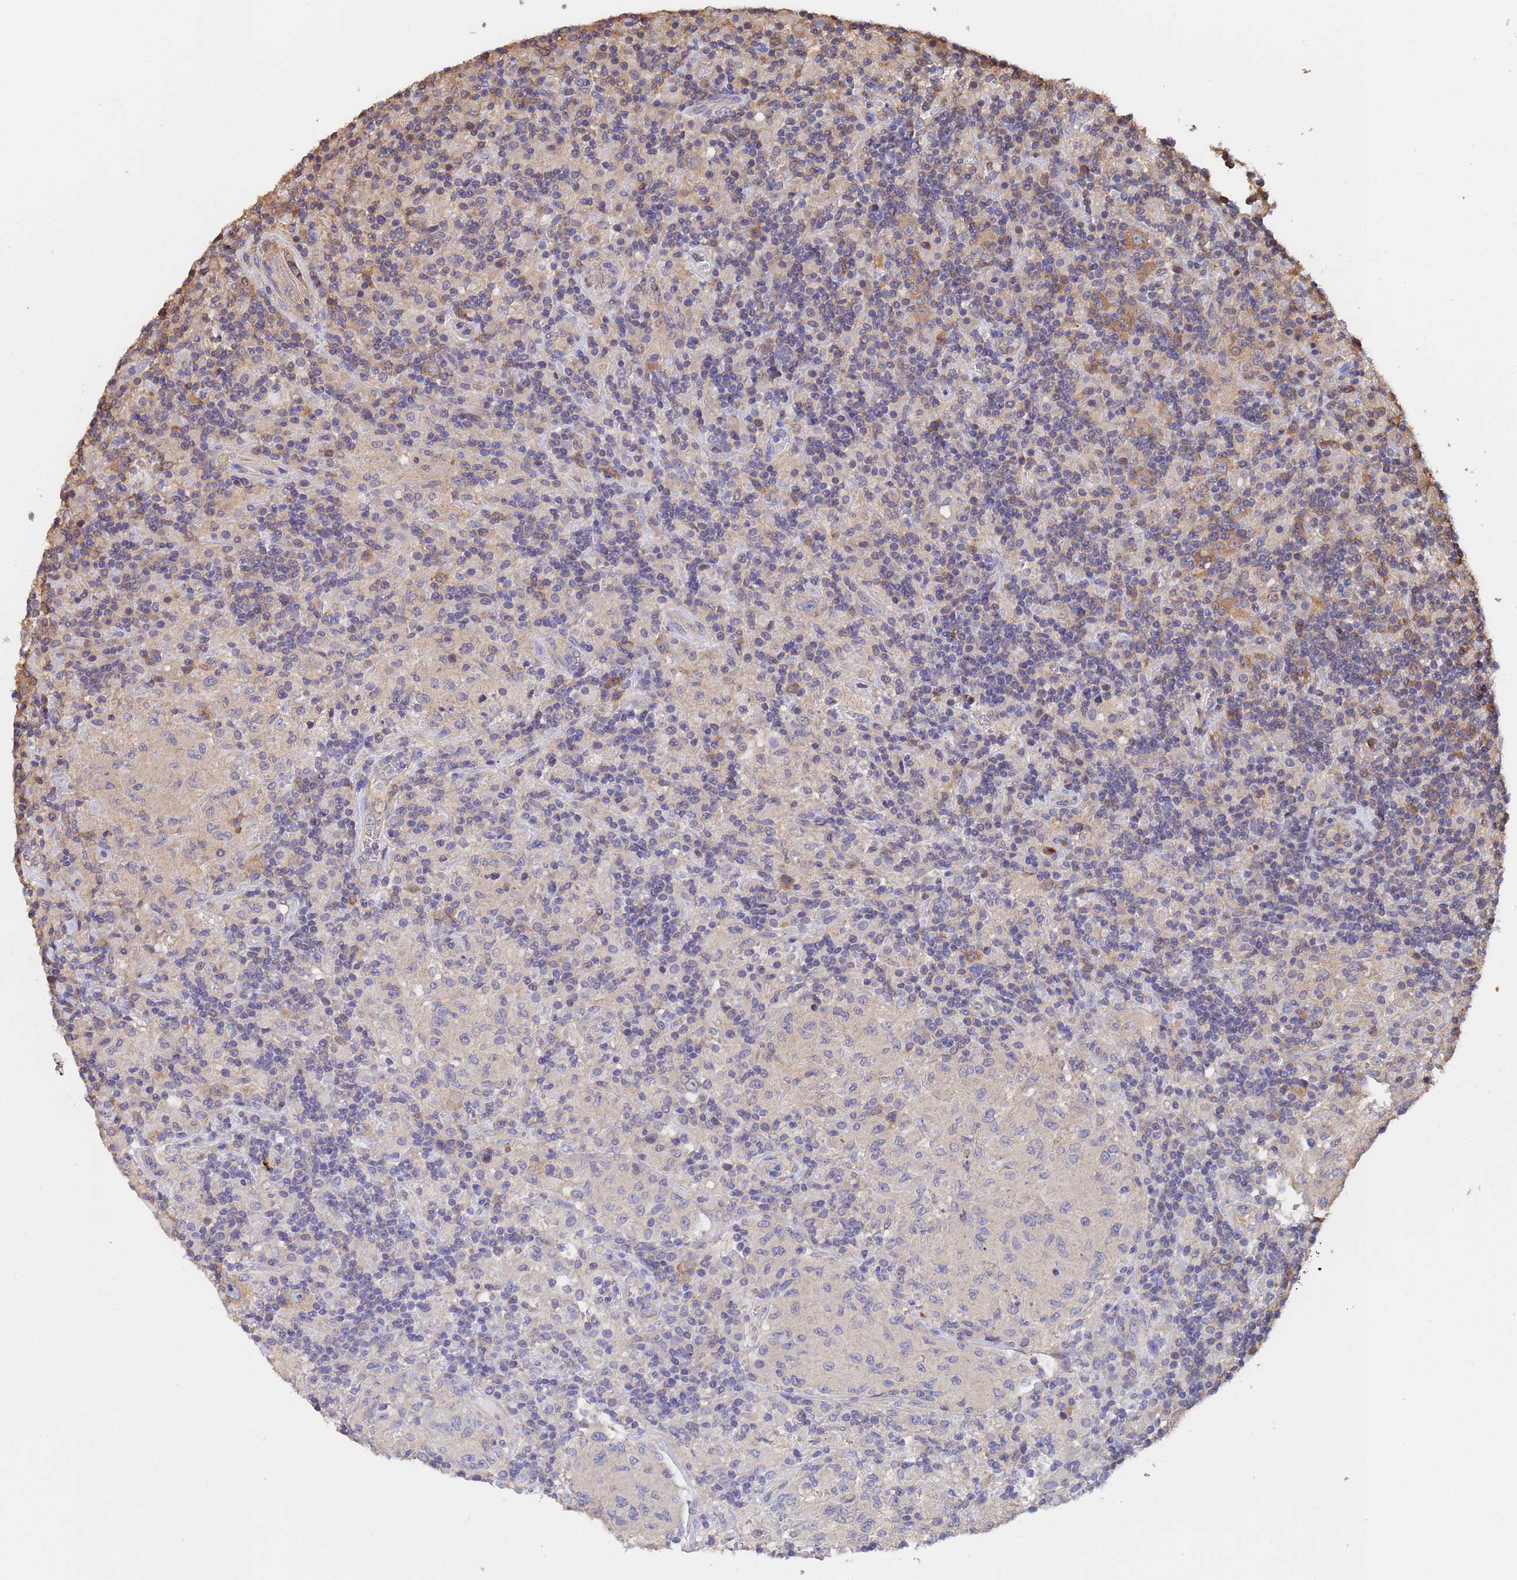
{"staining": {"intensity": "moderate", "quantity": ">75%", "location": "cytoplasmic/membranous"}, "tissue": "lymphoma", "cell_type": "Tumor cells", "image_type": "cancer", "snomed": [{"axis": "morphology", "description": "Hodgkin's disease, NOS"}, {"axis": "topography", "description": "Lymph node"}], "caption": "An image showing moderate cytoplasmic/membranous staining in about >75% of tumor cells in Hodgkin's disease, as visualized by brown immunohistochemical staining.", "gene": "FAM25A", "patient": {"sex": "male", "age": 70}}